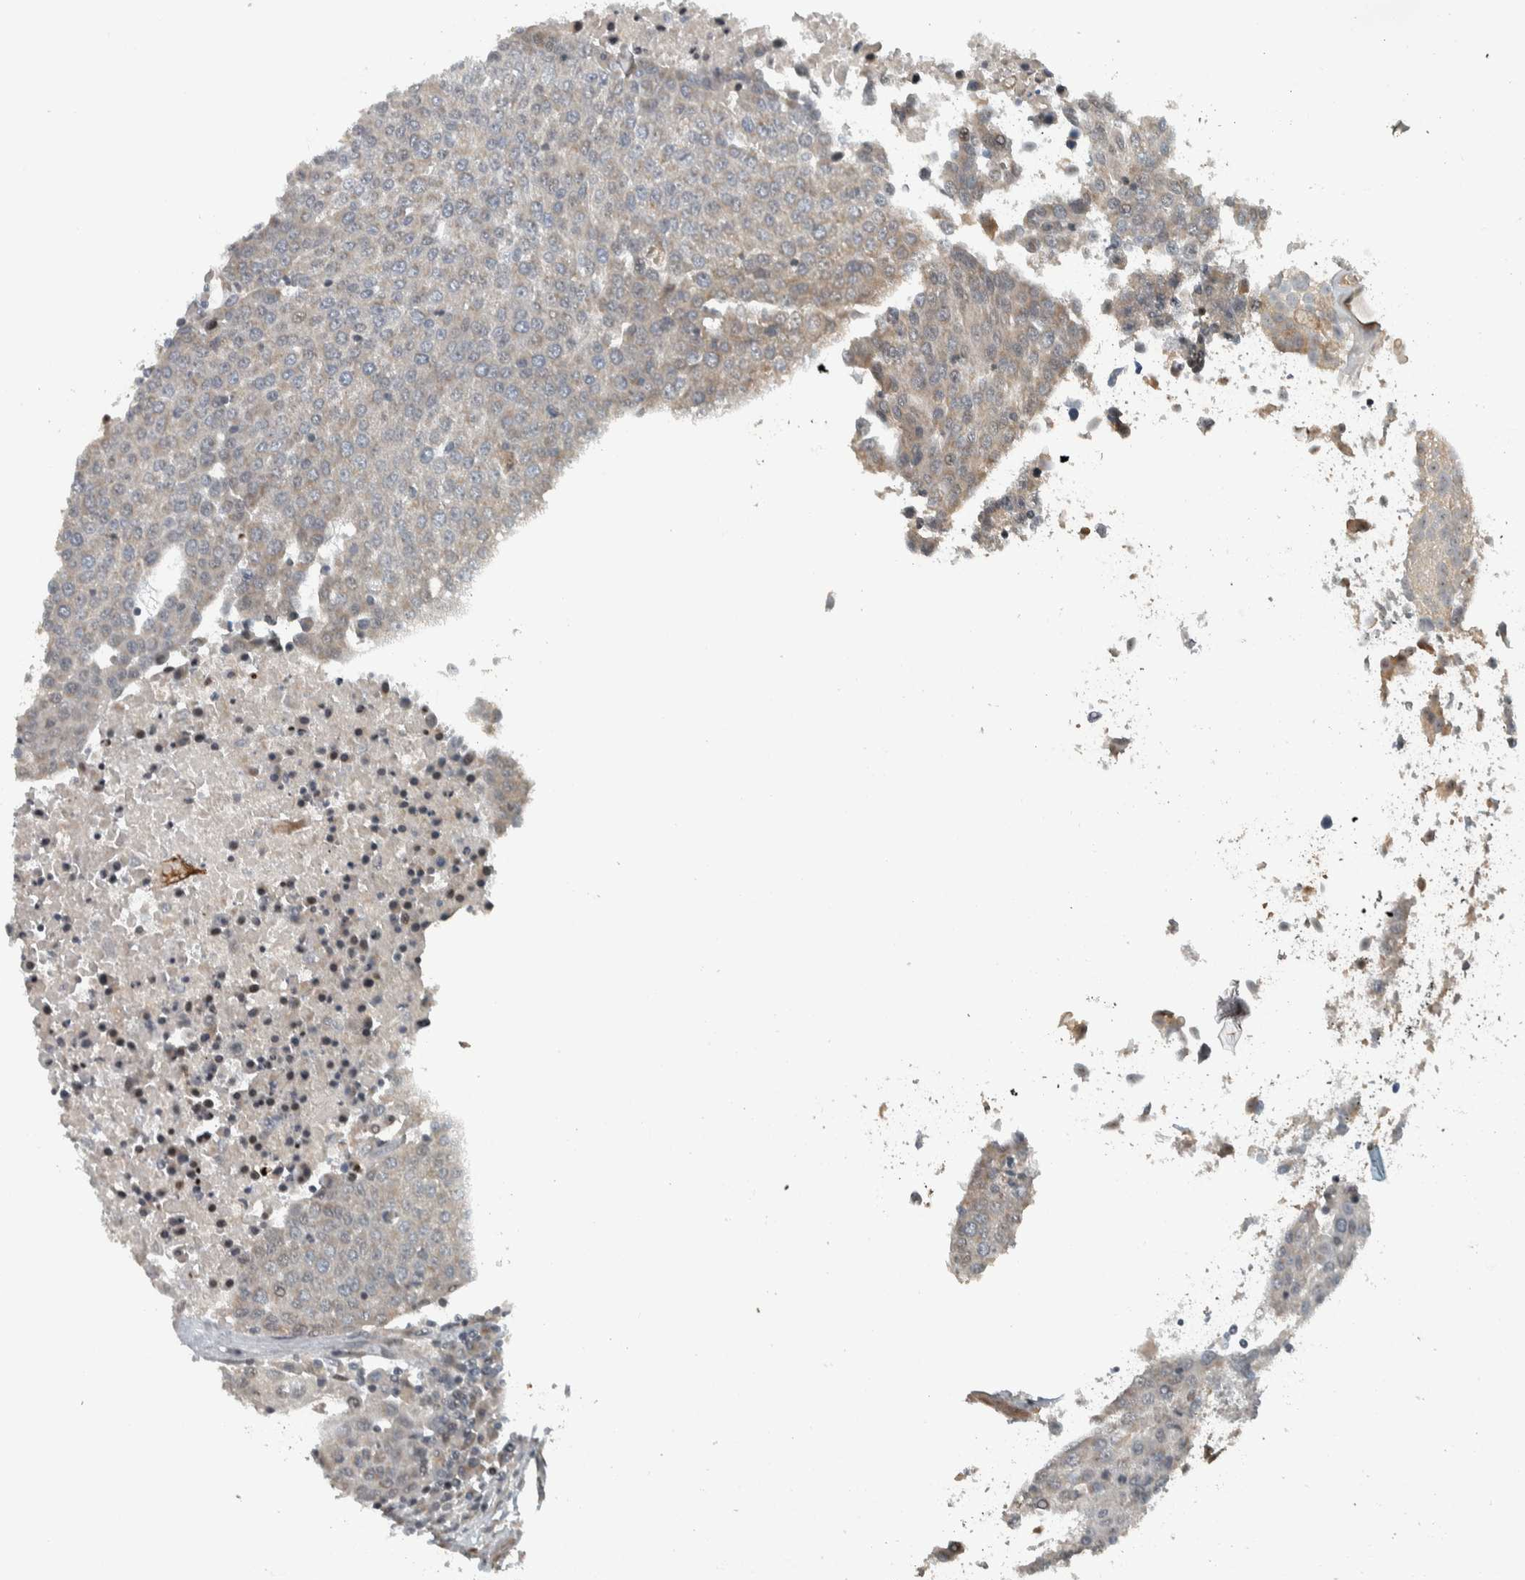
{"staining": {"intensity": "negative", "quantity": "none", "location": "none"}, "tissue": "urothelial cancer", "cell_type": "Tumor cells", "image_type": "cancer", "snomed": [{"axis": "morphology", "description": "Urothelial carcinoma, High grade"}, {"axis": "topography", "description": "Urinary bladder"}], "caption": "Tumor cells are negative for protein expression in human urothelial carcinoma (high-grade). (Immunohistochemistry, brightfield microscopy, high magnification).", "gene": "NAPG", "patient": {"sex": "female", "age": 85}}